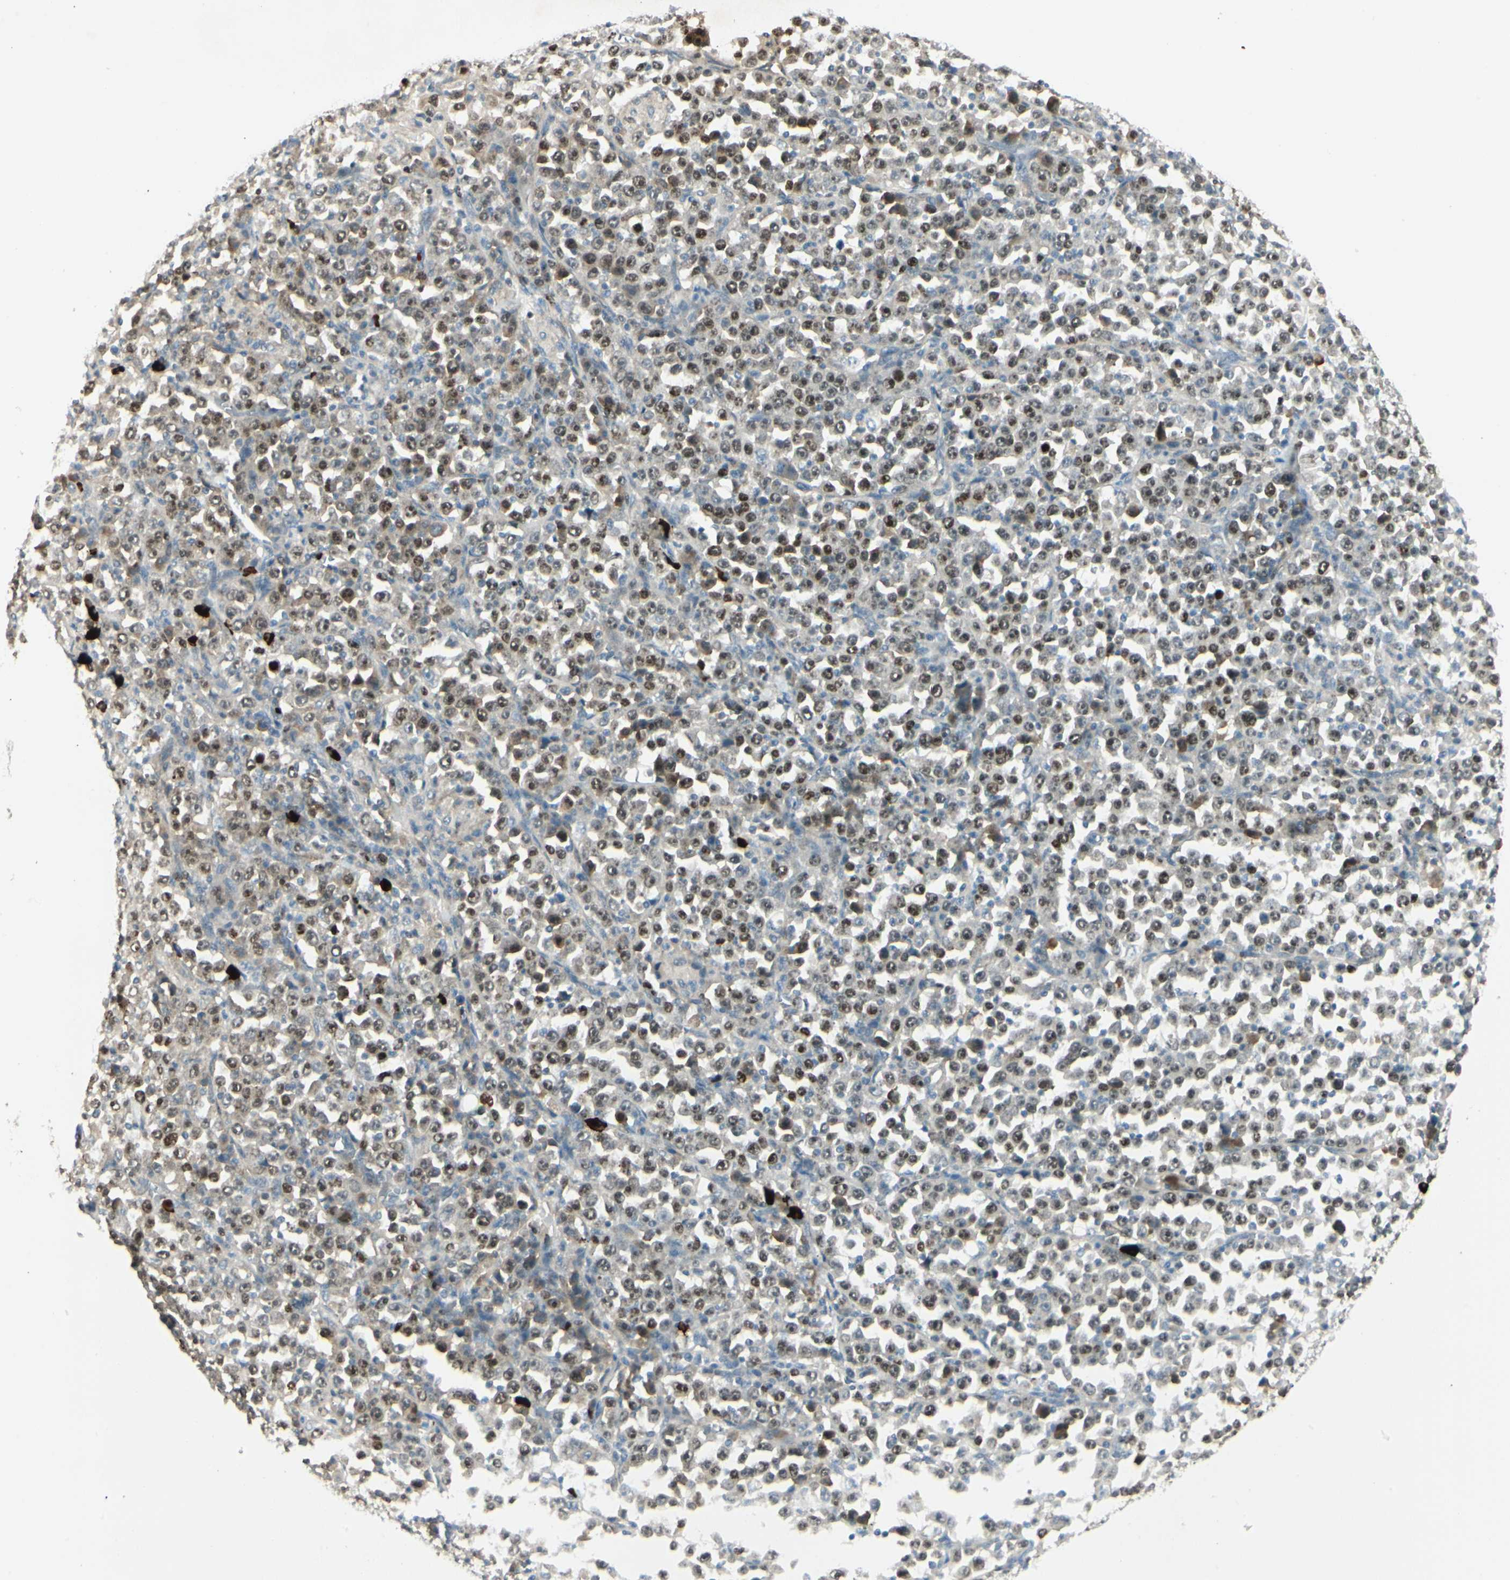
{"staining": {"intensity": "moderate", "quantity": "25%-75%", "location": "nuclear"}, "tissue": "stomach cancer", "cell_type": "Tumor cells", "image_type": "cancer", "snomed": [{"axis": "morphology", "description": "Normal tissue, NOS"}, {"axis": "morphology", "description": "Adenocarcinoma, NOS"}, {"axis": "topography", "description": "Stomach, upper"}, {"axis": "topography", "description": "Stomach"}], "caption": "This histopathology image reveals adenocarcinoma (stomach) stained with immunohistochemistry to label a protein in brown. The nuclear of tumor cells show moderate positivity for the protein. Nuclei are counter-stained blue.", "gene": "PITX1", "patient": {"sex": "male", "age": 59}}